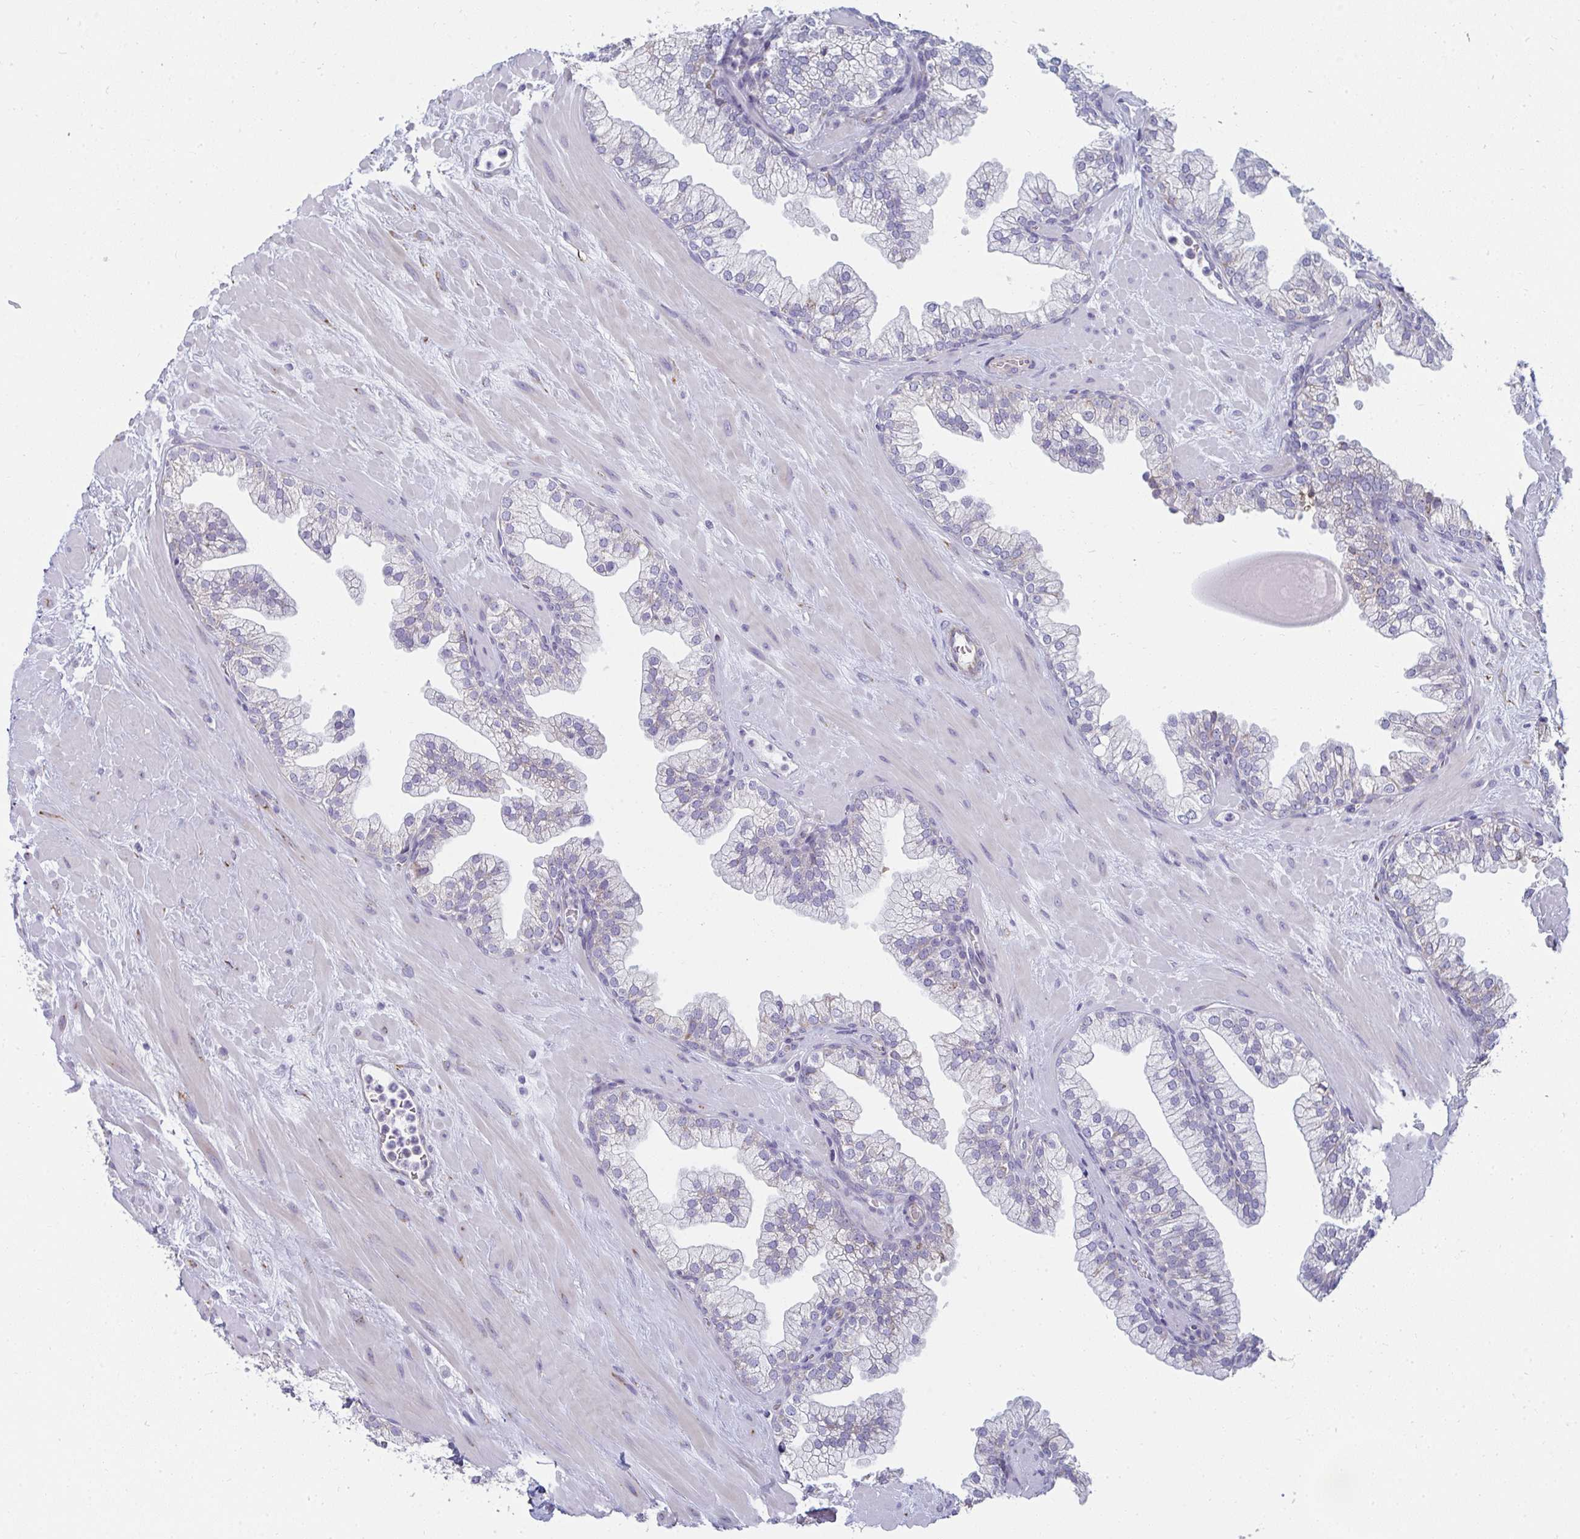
{"staining": {"intensity": "negative", "quantity": "none", "location": "none"}, "tissue": "prostate", "cell_type": "Glandular cells", "image_type": "normal", "snomed": [{"axis": "morphology", "description": "Normal tissue, NOS"}, {"axis": "topography", "description": "Prostate"}, {"axis": "topography", "description": "Peripheral nerve tissue"}], "caption": "This is an immunohistochemistry (IHC) histopathology image of normal human prostate. There is no positivity in glandular cells.", "gene": "SHROOM1", "patient": {"sex": "male", "age": 61}}